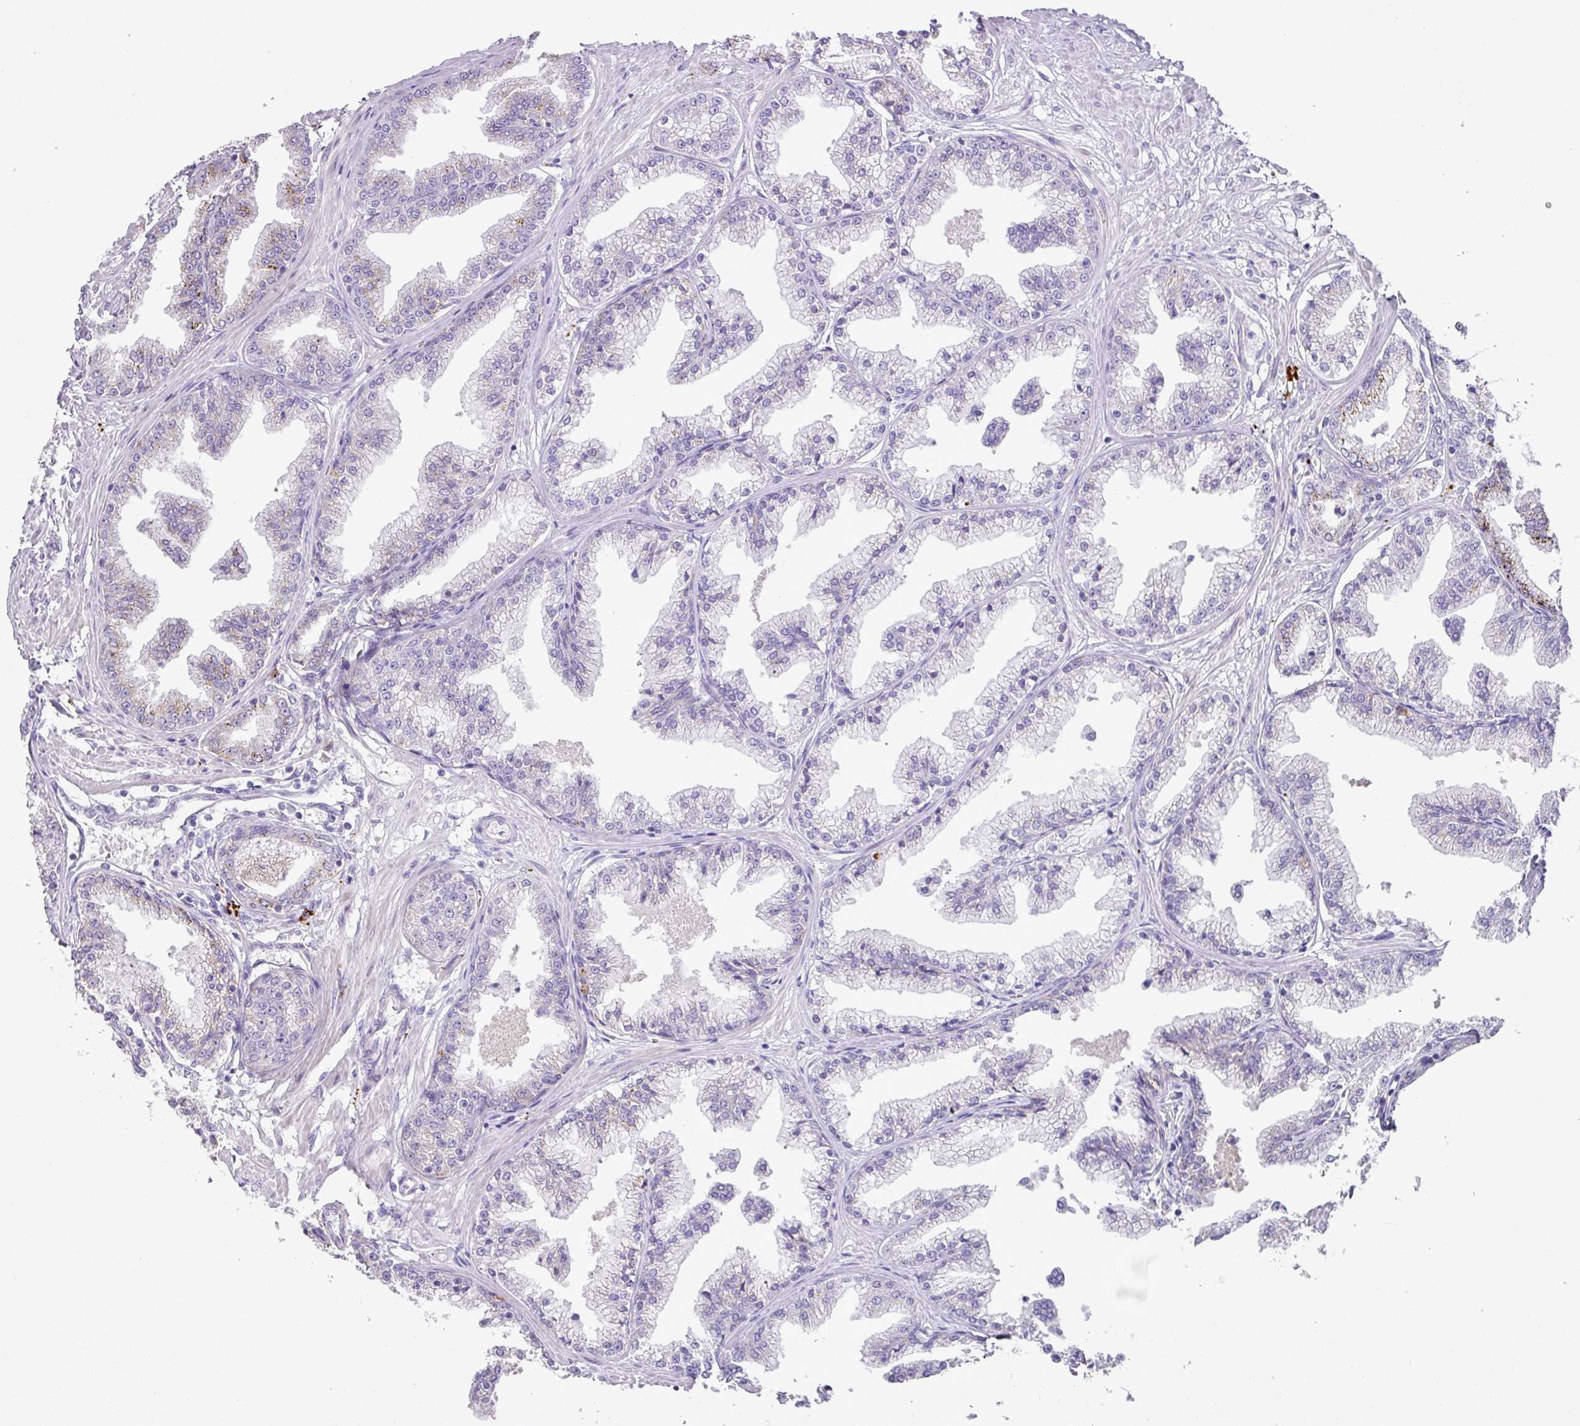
{"staining": {"intensity": "negative", "quantity": "none", "location": "none"}, "tissue": "prostate cancer", "cell_type": "Tumor cells", "image_type": "cancer", "snomed": [{"axis": "morphology", "description": "Adenocarcinoma, Low grade"}, {"axis": "topography", "description": "Prostate"}], "caption": "Immunohistochemistry (IHC) histopathology image of prostate cancer (adenocarcinoma (low-grade)) stained for a protein (brown), which demonstrates no positivity in tumor cells.", "gene": "PLEKHH3", "patient": {"sex": "male", "age": 63}}